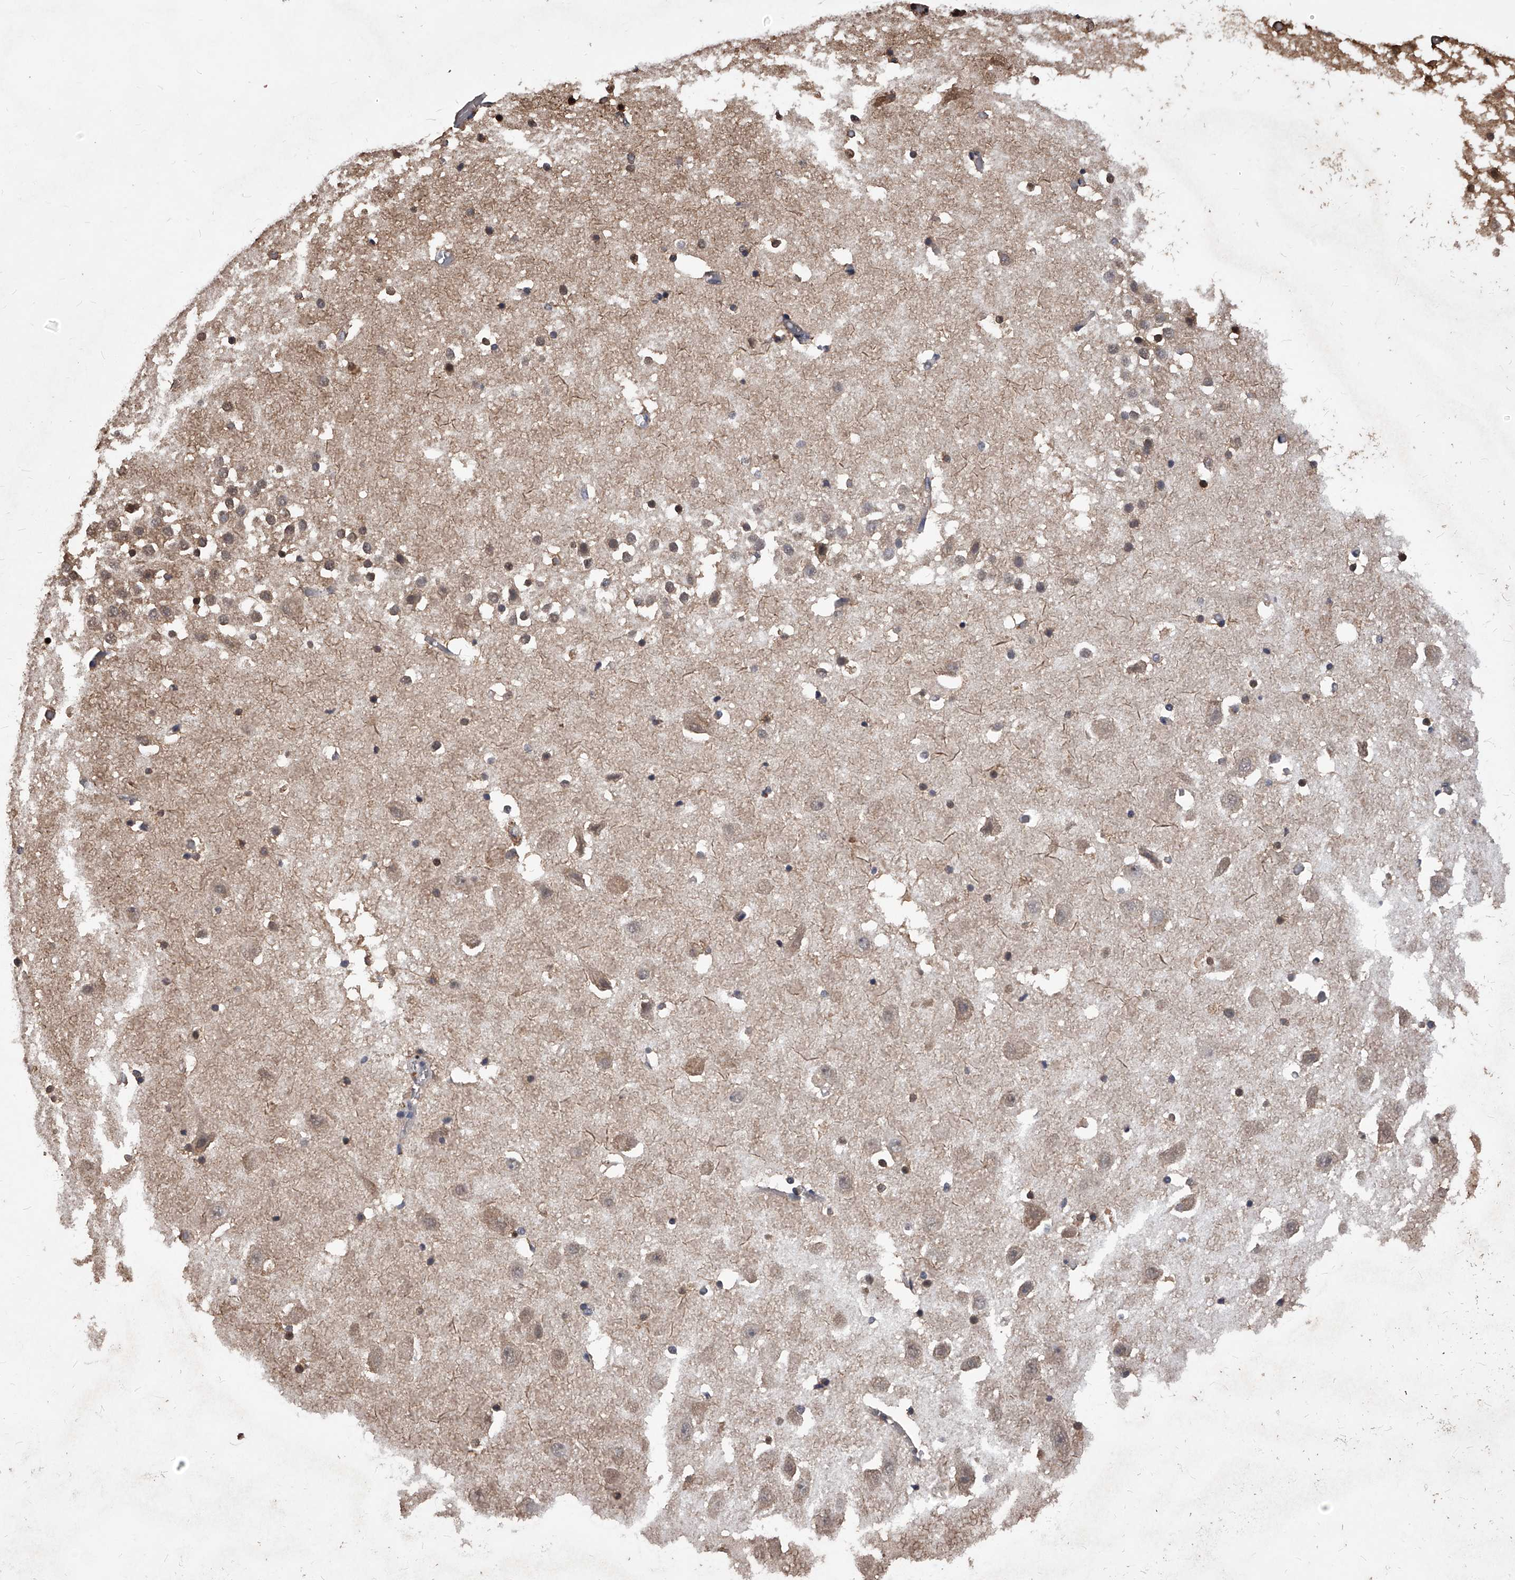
{"staining": {"intensity": "moderate", "quantity": "25%-75%", "location": "cytoplasmic/membranous,nuclear"}, "tissue": "hippocampus", "cell_type": "Glial cells", "image_type": "normal", "snomed": [{"axis": "morphology", "description": "Normal tissue, NOS"}, {"axis": "topography", "description": "Hippocampus"}], "caption": "Protein staining exhibits moderate cytoplasmic/membranous,nuclear staining in about 25%-75% of glial cells in unremarkable hippocampus.", "gene": "ID1", "patient": {"sex": "female", "age": 52}}